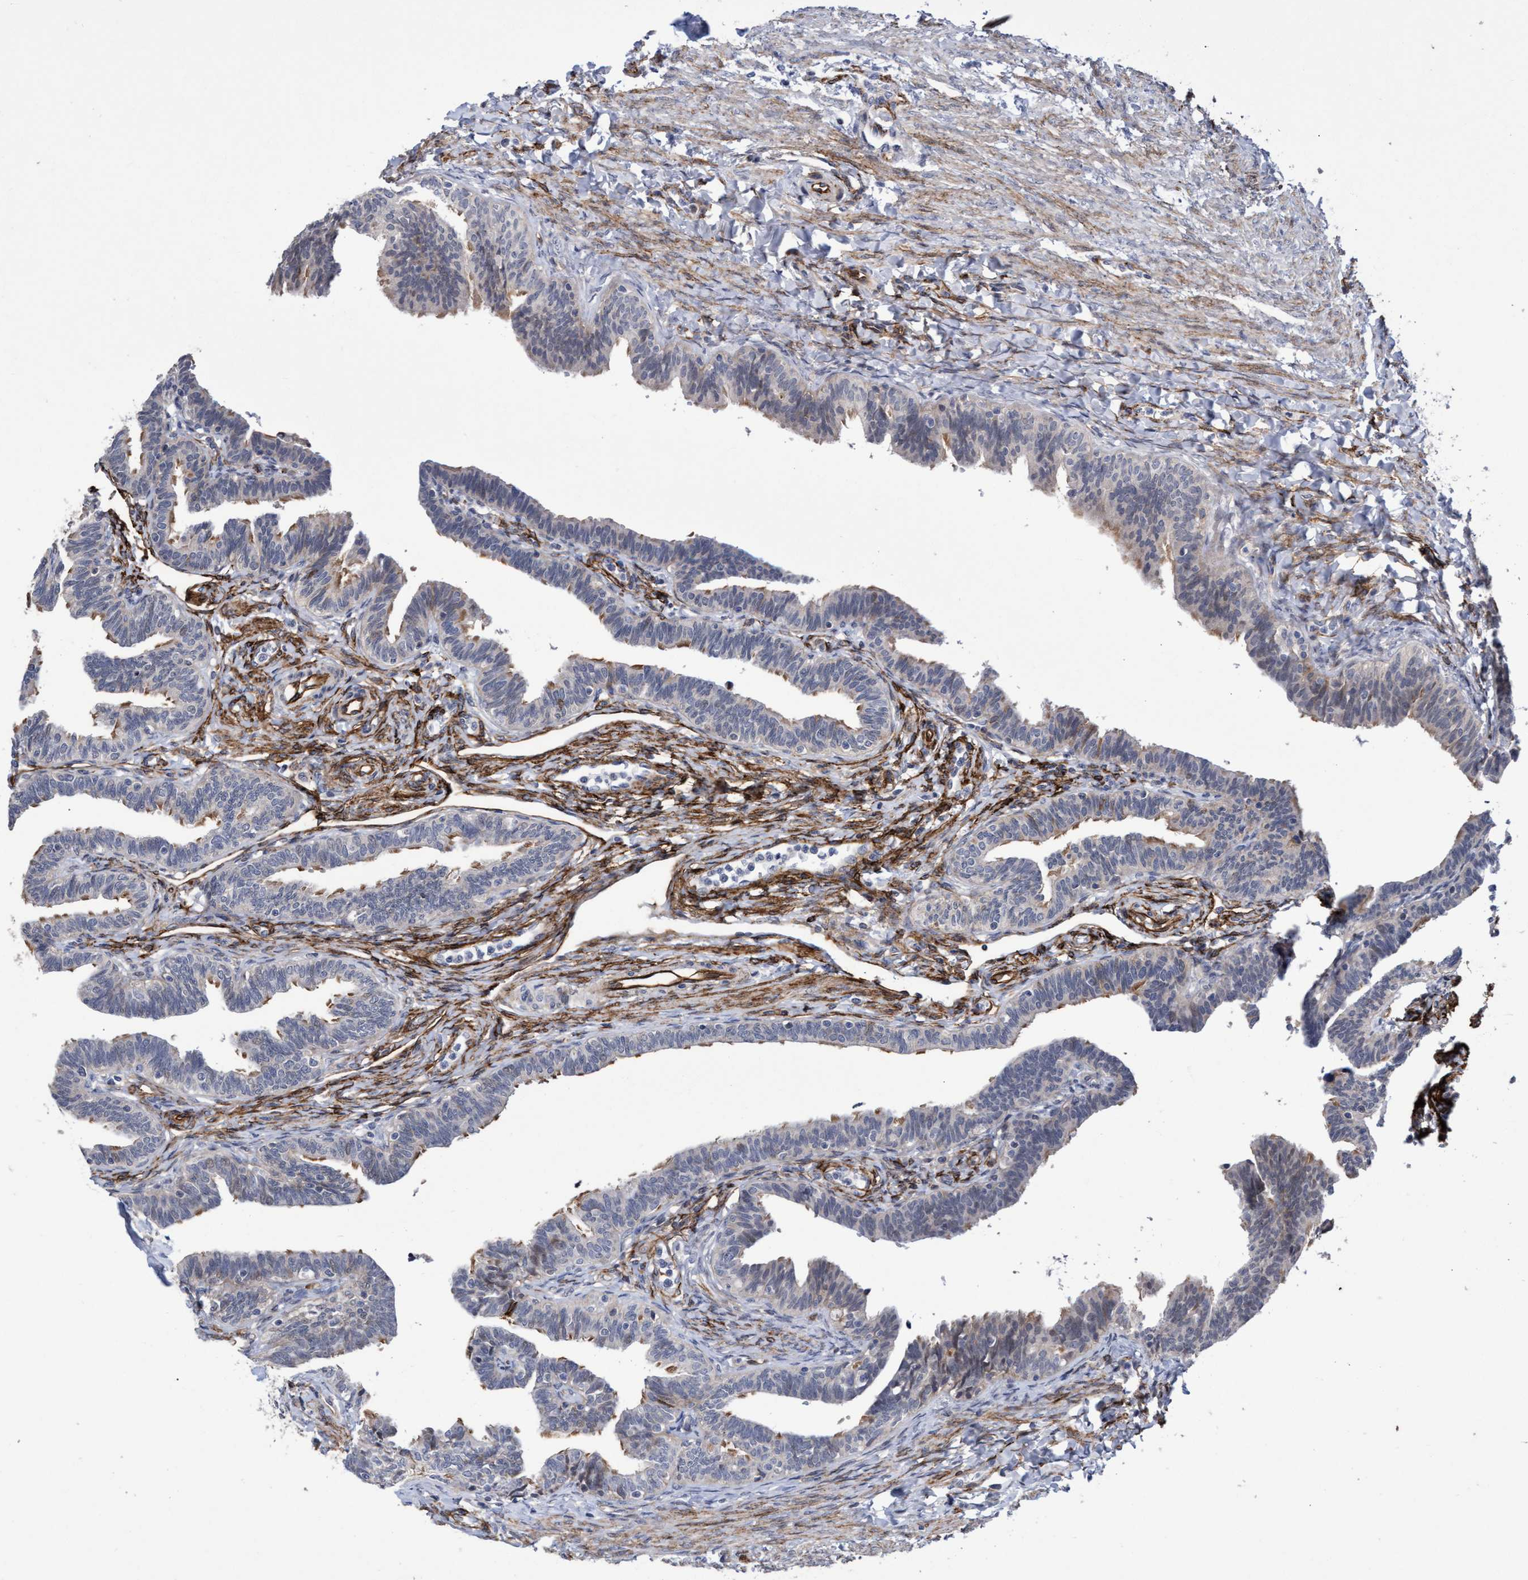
{"staining": {"intensity": "strong", "quantity": "25%-75%", "location": "cytoplasmic/membranous"}, "tissue": "fallopian tube", "cell_type": "Glandular cells", "image_type": "normal", "snomed": [{"axis": "morphology", "description": "Normal tissue, NOS"}, {"axis": "topography", "description": "Fallopian tube"}, {"axis": "topography", "description": "Ovary"}], "caption": "This photomicrograph reveals immunohistochemistry staining of unremarkable fallopian tube, with high strong cytoplasmic/membranous positivity in approximately 25%-75% of glandular cells.", "gene": "ZNF750", "patient": {"sex": "female", "age": 23}}